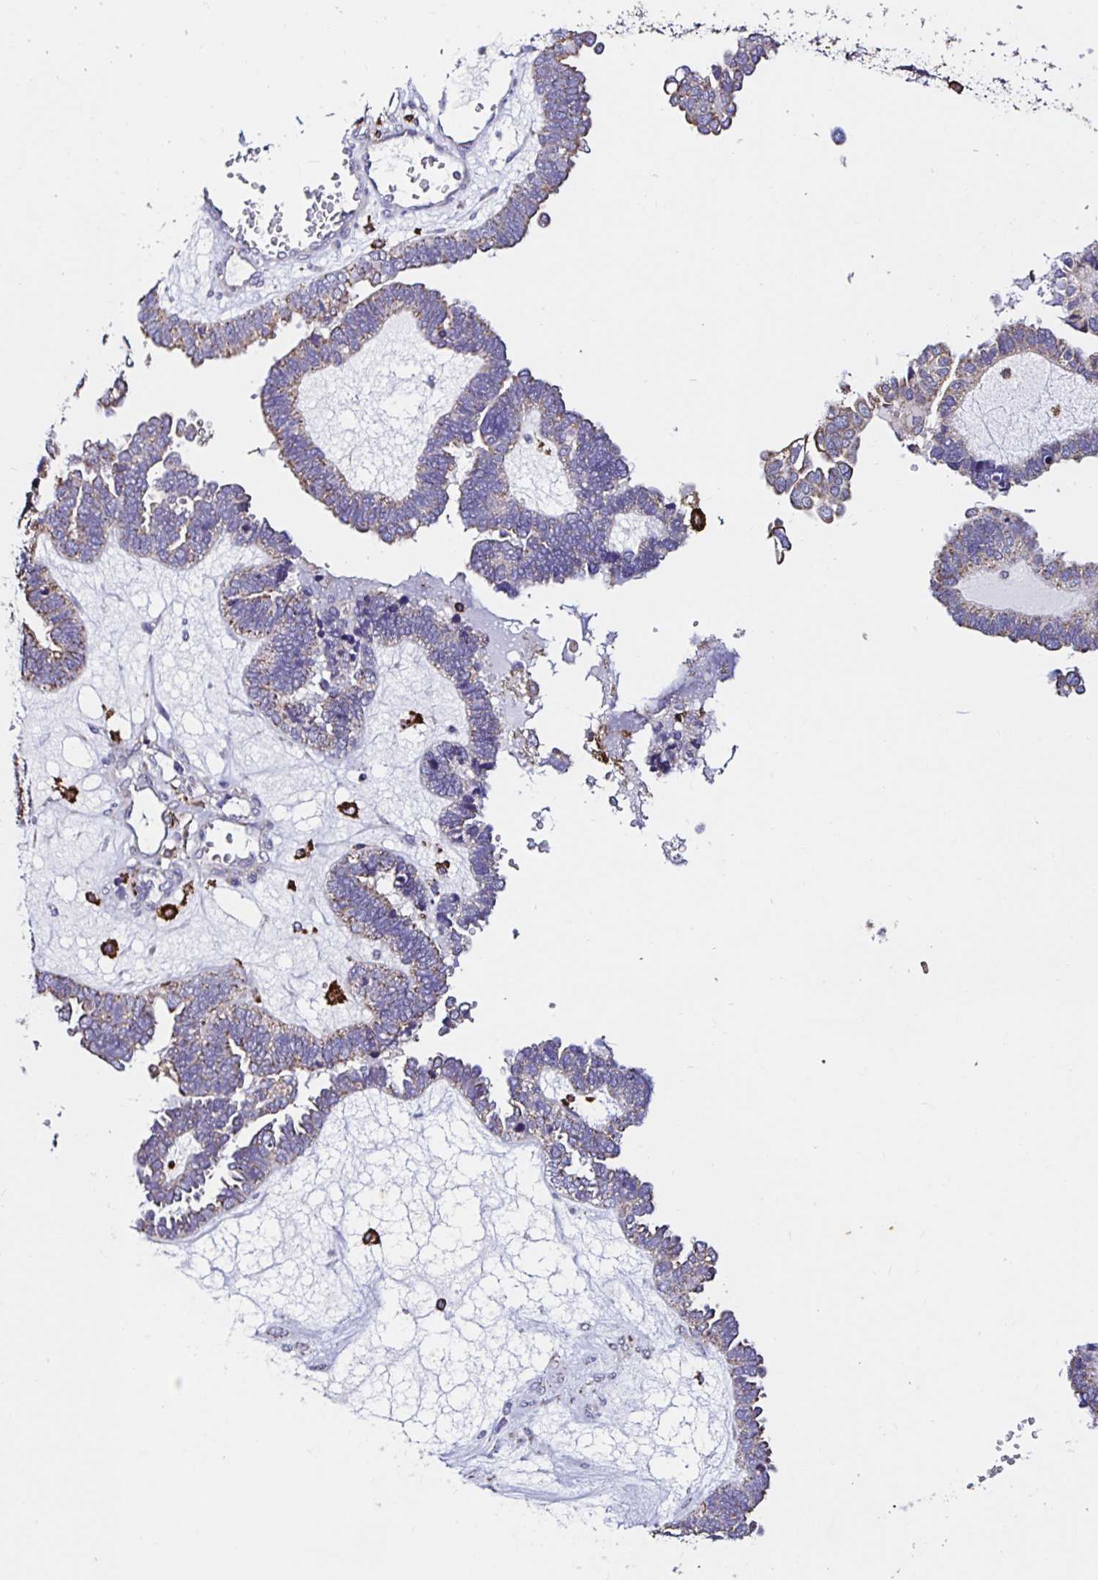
{"staining": {"intensity": "weak", "quantity": "25%-75%", "location": "cytoplasmic/membranous"}, "tissue": "ovarian cancer", "cell_type": "Tumor cells", "image_type": "cancer", "snomed": [{"axis": "morphology", "description": "Cystadenocarcinoma, serous, NOS"}, {"axis": "topography", "description": "Ovary"}], "caption": "Human serous cystadenocarcinoma (ovarian) stained with a brown dye demonstrates weak cytoplasmic/membranous positive expression in about 25%-75% of tumor cells.", "gene": "MSR1", "patient": {"sex": "female", "age": 51}}